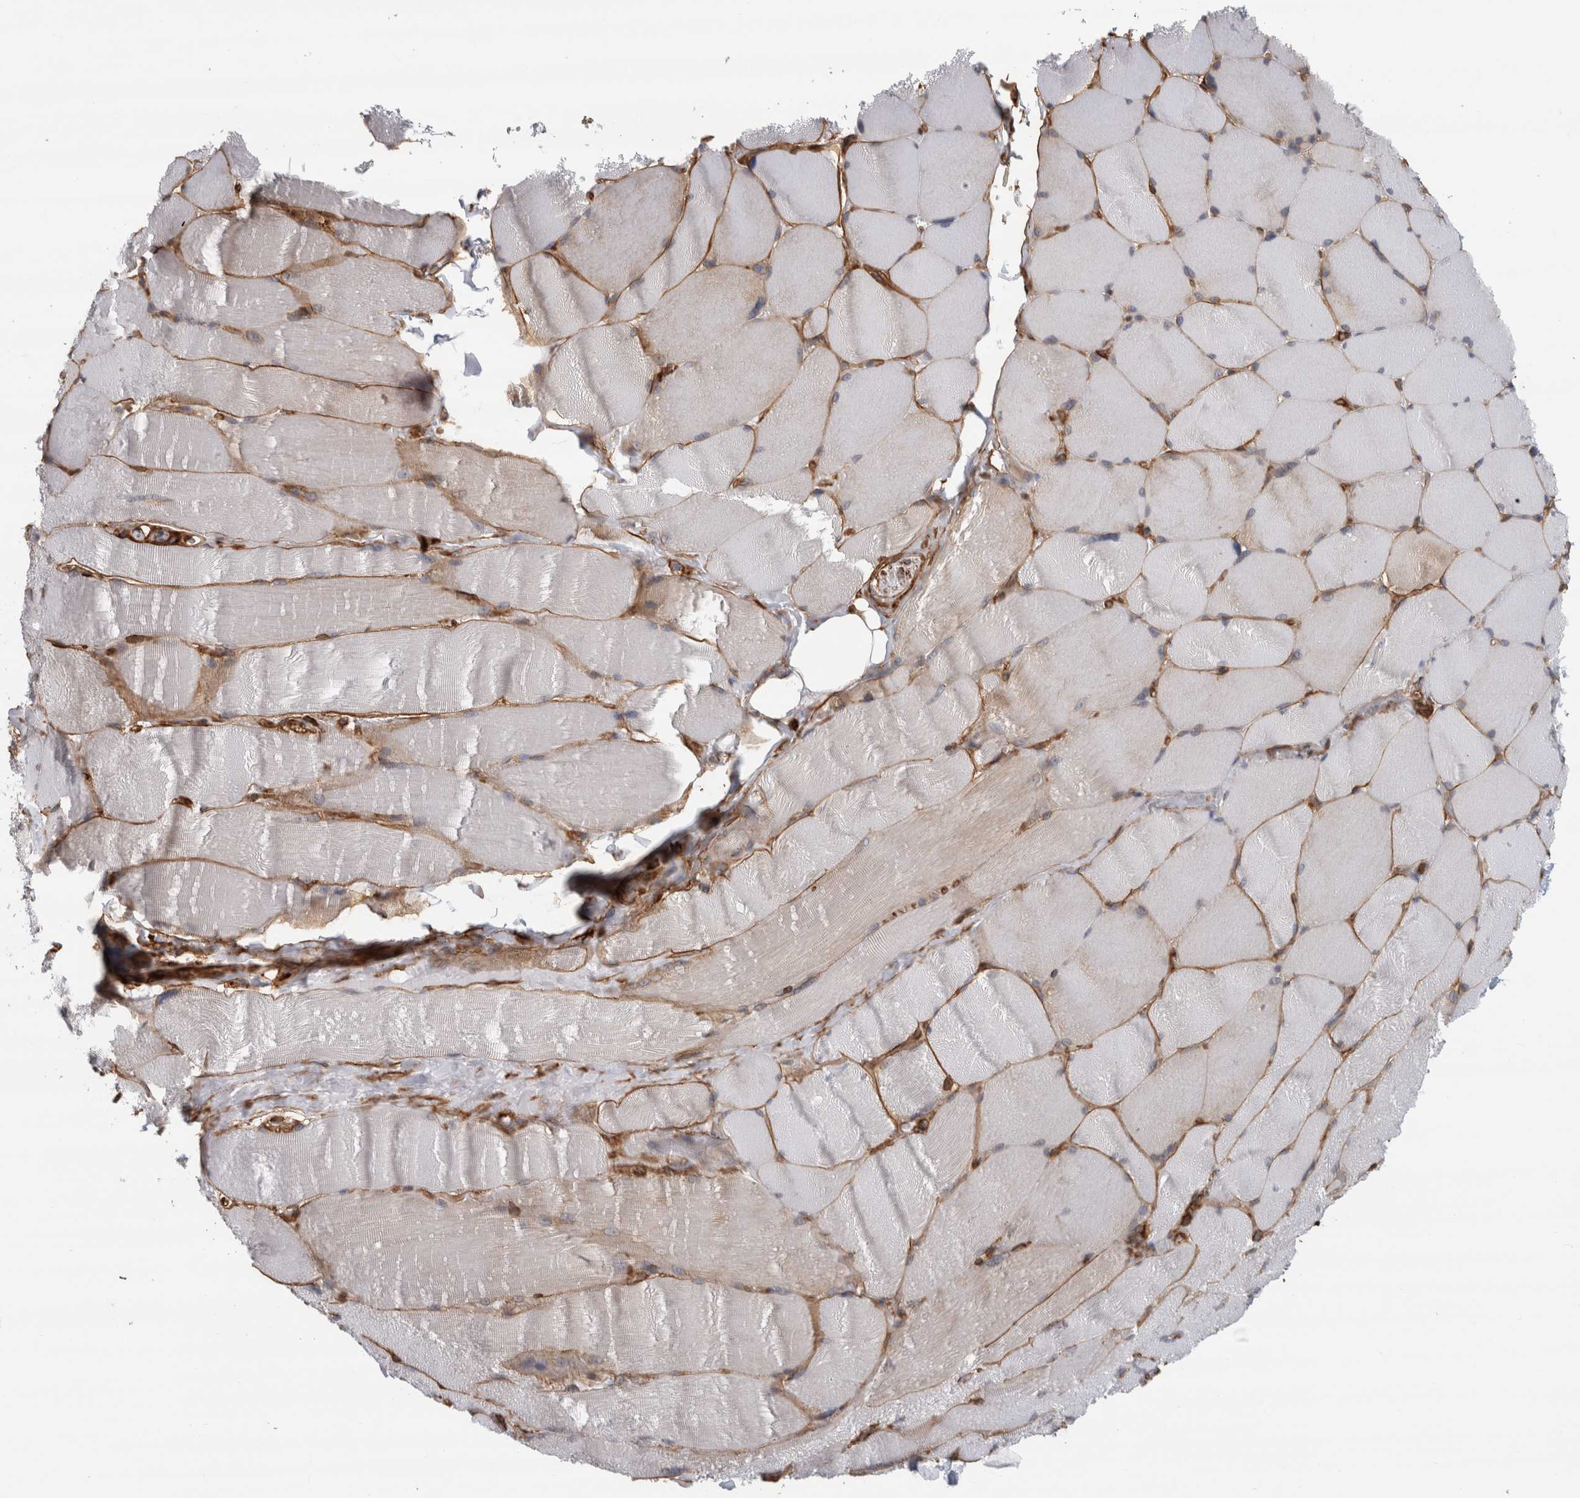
{"staining": {"intensity": "moderate", "quantity": ">75%", "location": "cytoplasmic/membranous"}, "tissue": "skeletal muscle", "cell_type": "Myocytes", "image_type": "normal", "snomed": [{"axis": "morphology", "description": "Normal tissue, NOS"}, {"axis": "topography", "description": "Skin"}, {"axis": "topography", "description": "Skeletal muscle"}], "caption": "A histopathology image showing moderate cytoplasmic/membranous positivity in approximately >75% of myocytes in normal skeletal muscle, as visualized by brown immunohistochemical staining.", "gene": "AHNAK", "patient": {"sex": "male", "age": 83}}